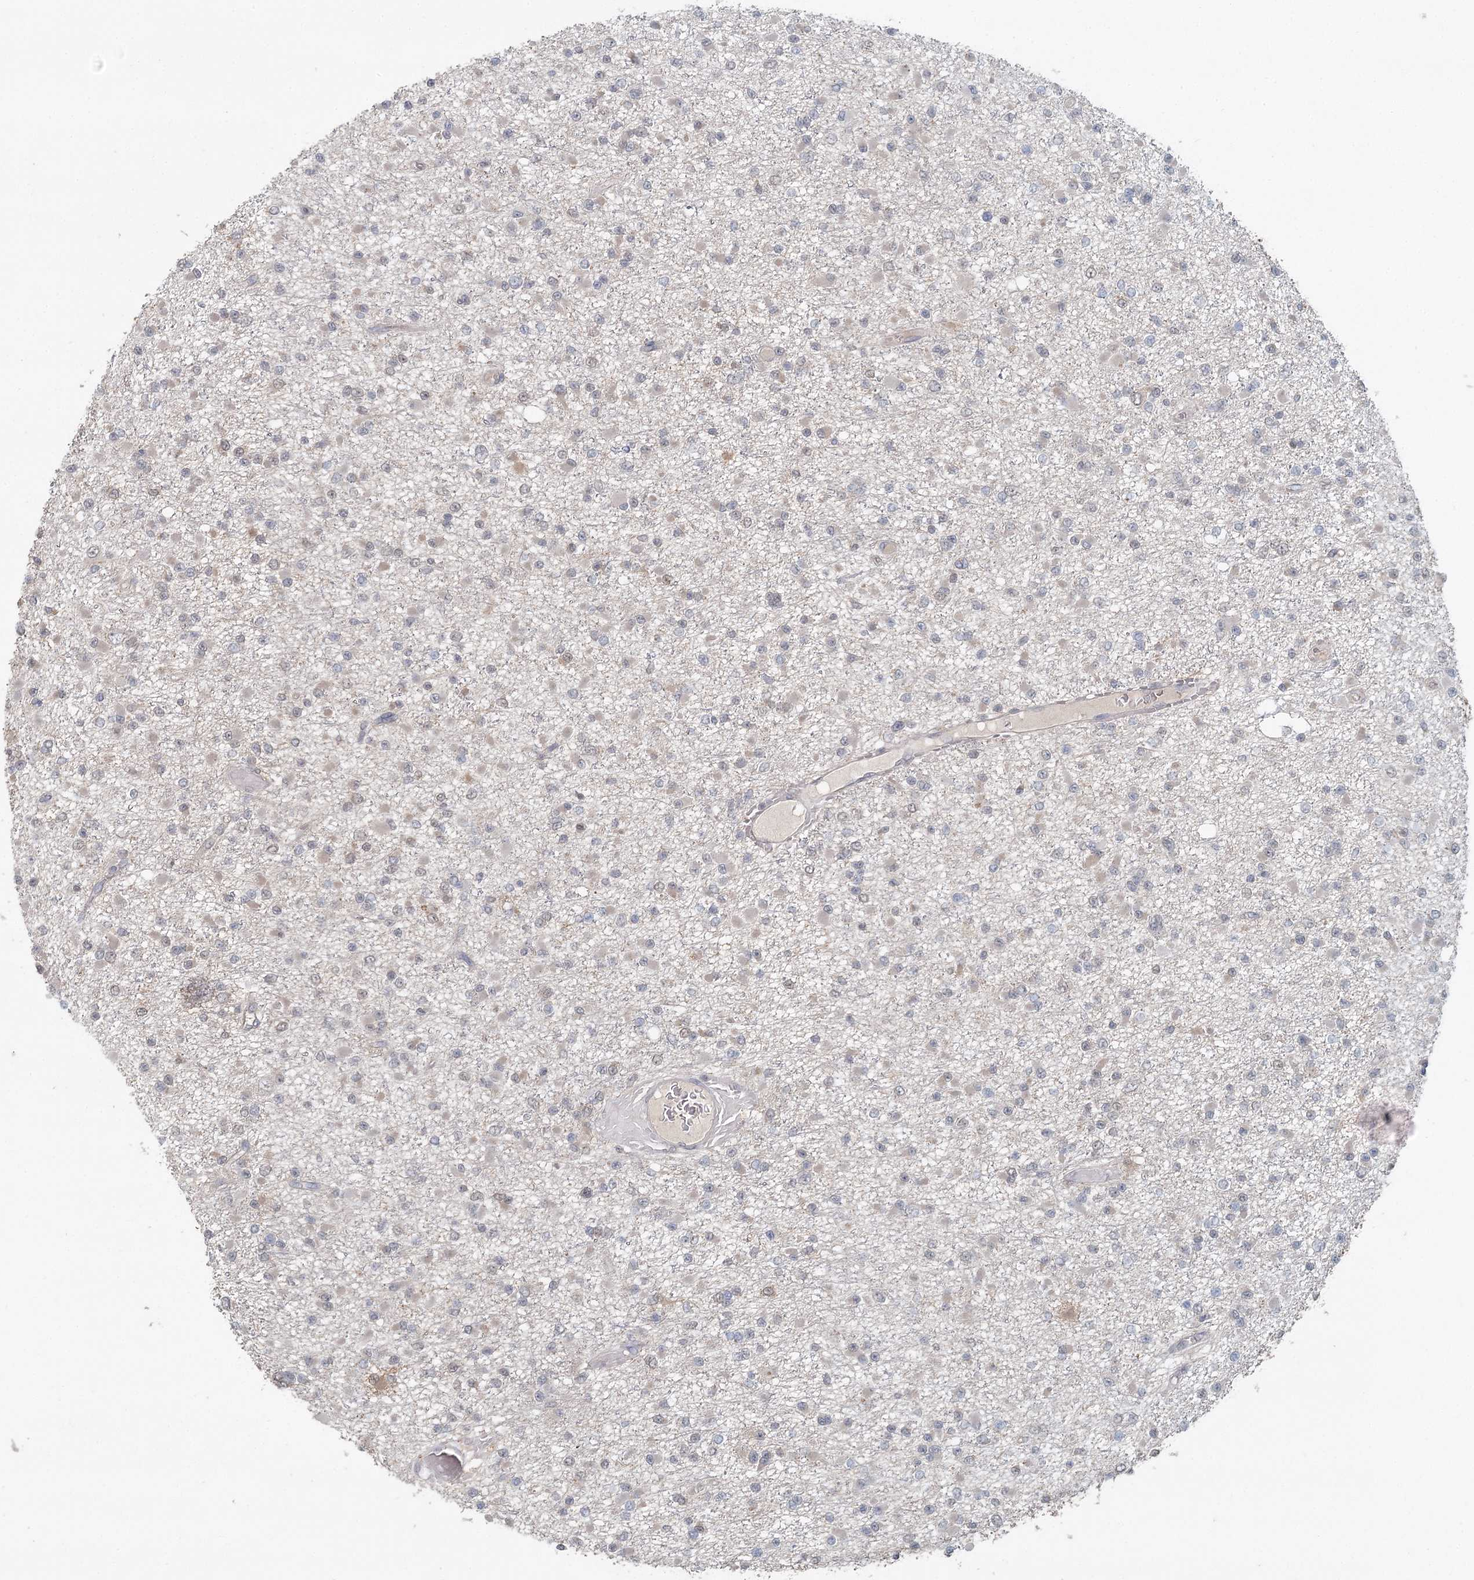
{"staining": {"intensity": "negative", "quantity": "none", "location": "none"}, "tissue": "glioma", "cell_type": "Tumor cells", "image_type": "cancer", "snomed": [{"axis": "morphology", "description": "Glioma, malignant, Low grade"}, {"axis": "topography", "description": "Brain"}], "caption": "IHC of glioma exhibits no staining in tumor cells.", "gene": "ADK", "patient": {"sex": "female", "age": 22}}